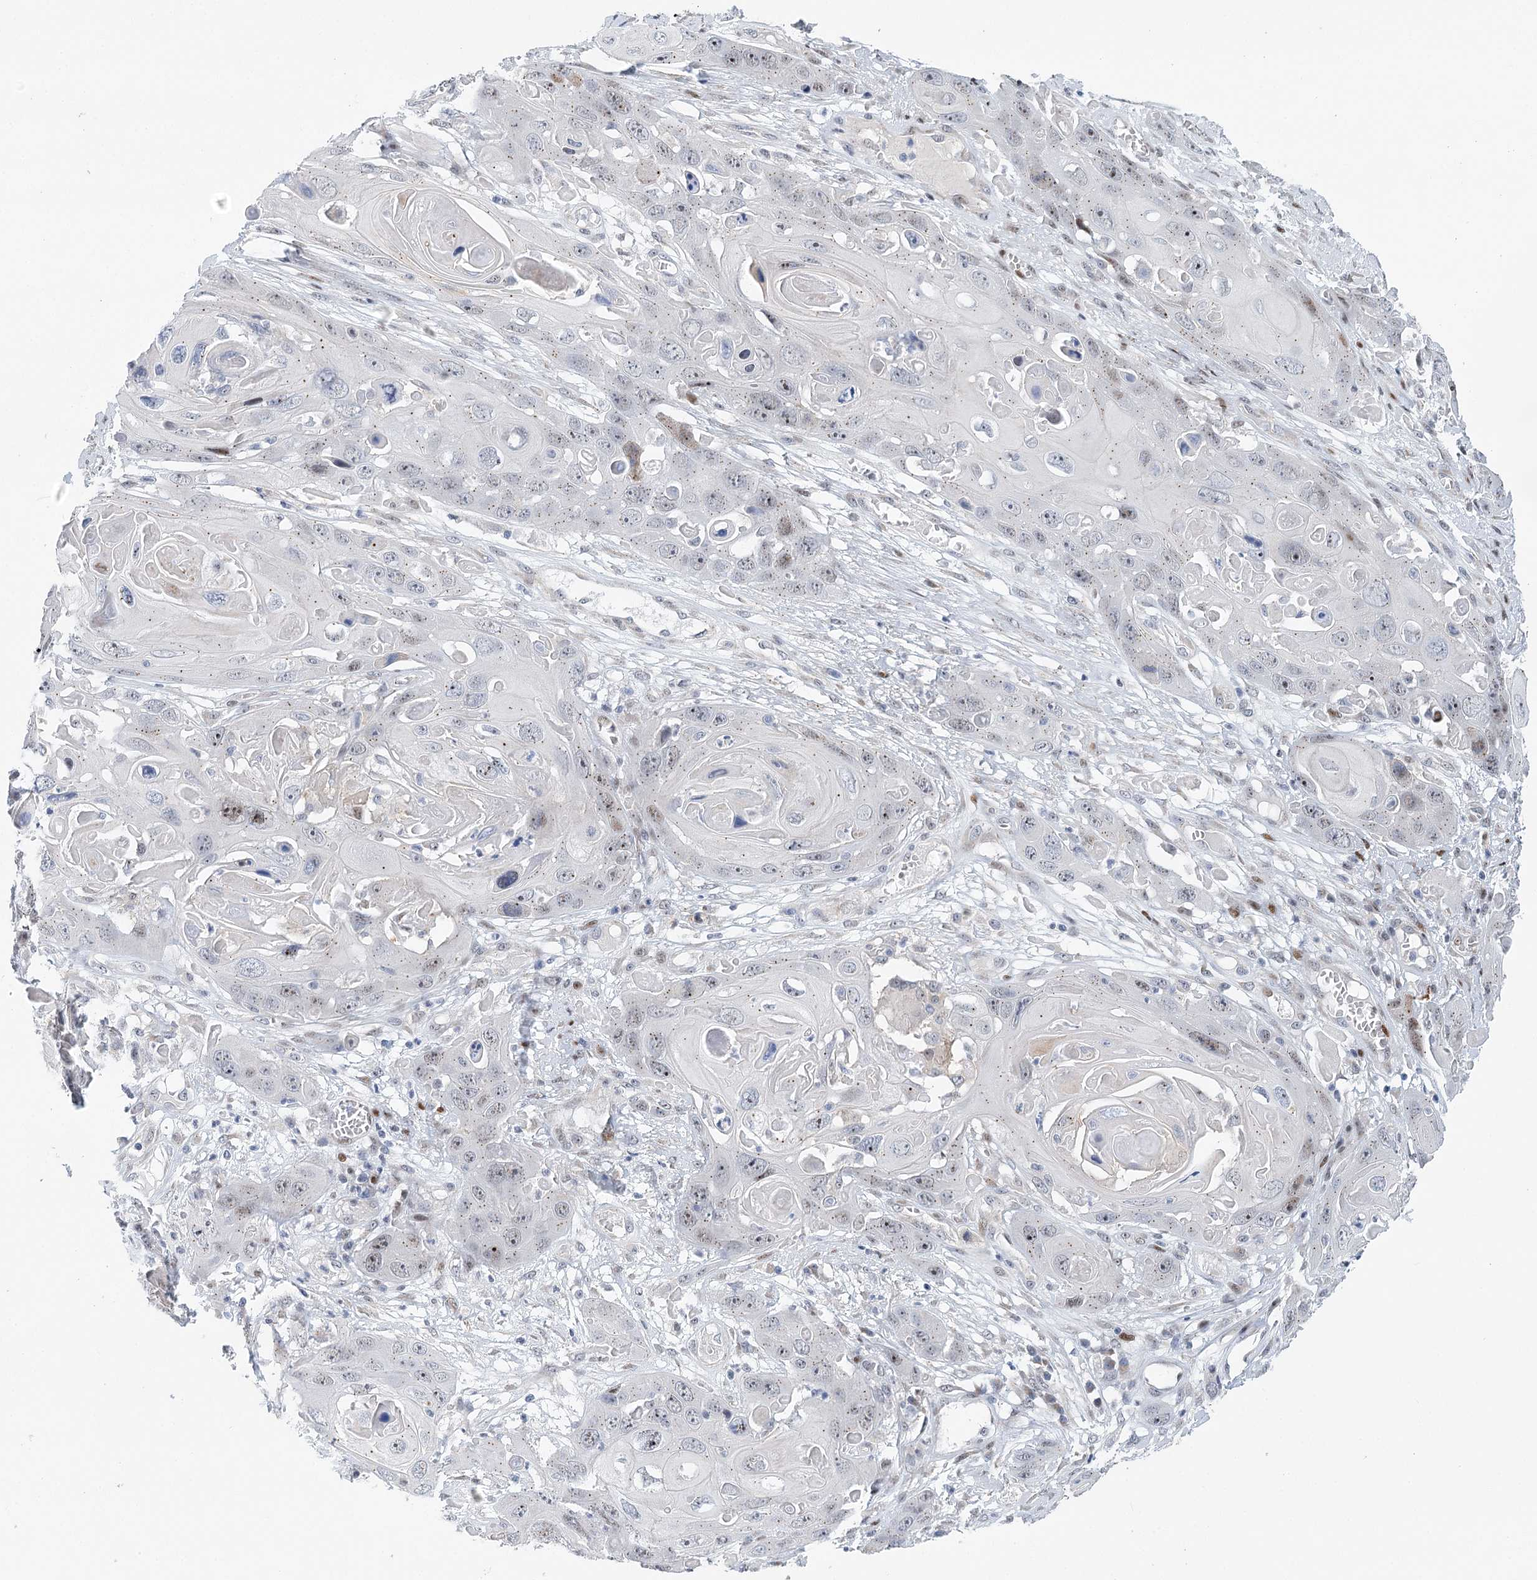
{"staining": {"intensity": "weak", "quantity": ">75%", "location": "nuclear"}, "tissue": "skin cancer", "cell_type": "Tumor cells", "image_type": "cancer", "snomed": [{"axis": "morphology", "description": "Squamous cell carcinoma, NOS"}, {"axis": "topography", "description": "Skin"}], "caption": "Squamous cell carcinoma (skin) stained for a protein exhibits weak nuclear positivity in tumor cells.", "gene": "CAMTA1", "patient": {"sex": "male", "age": 55}}